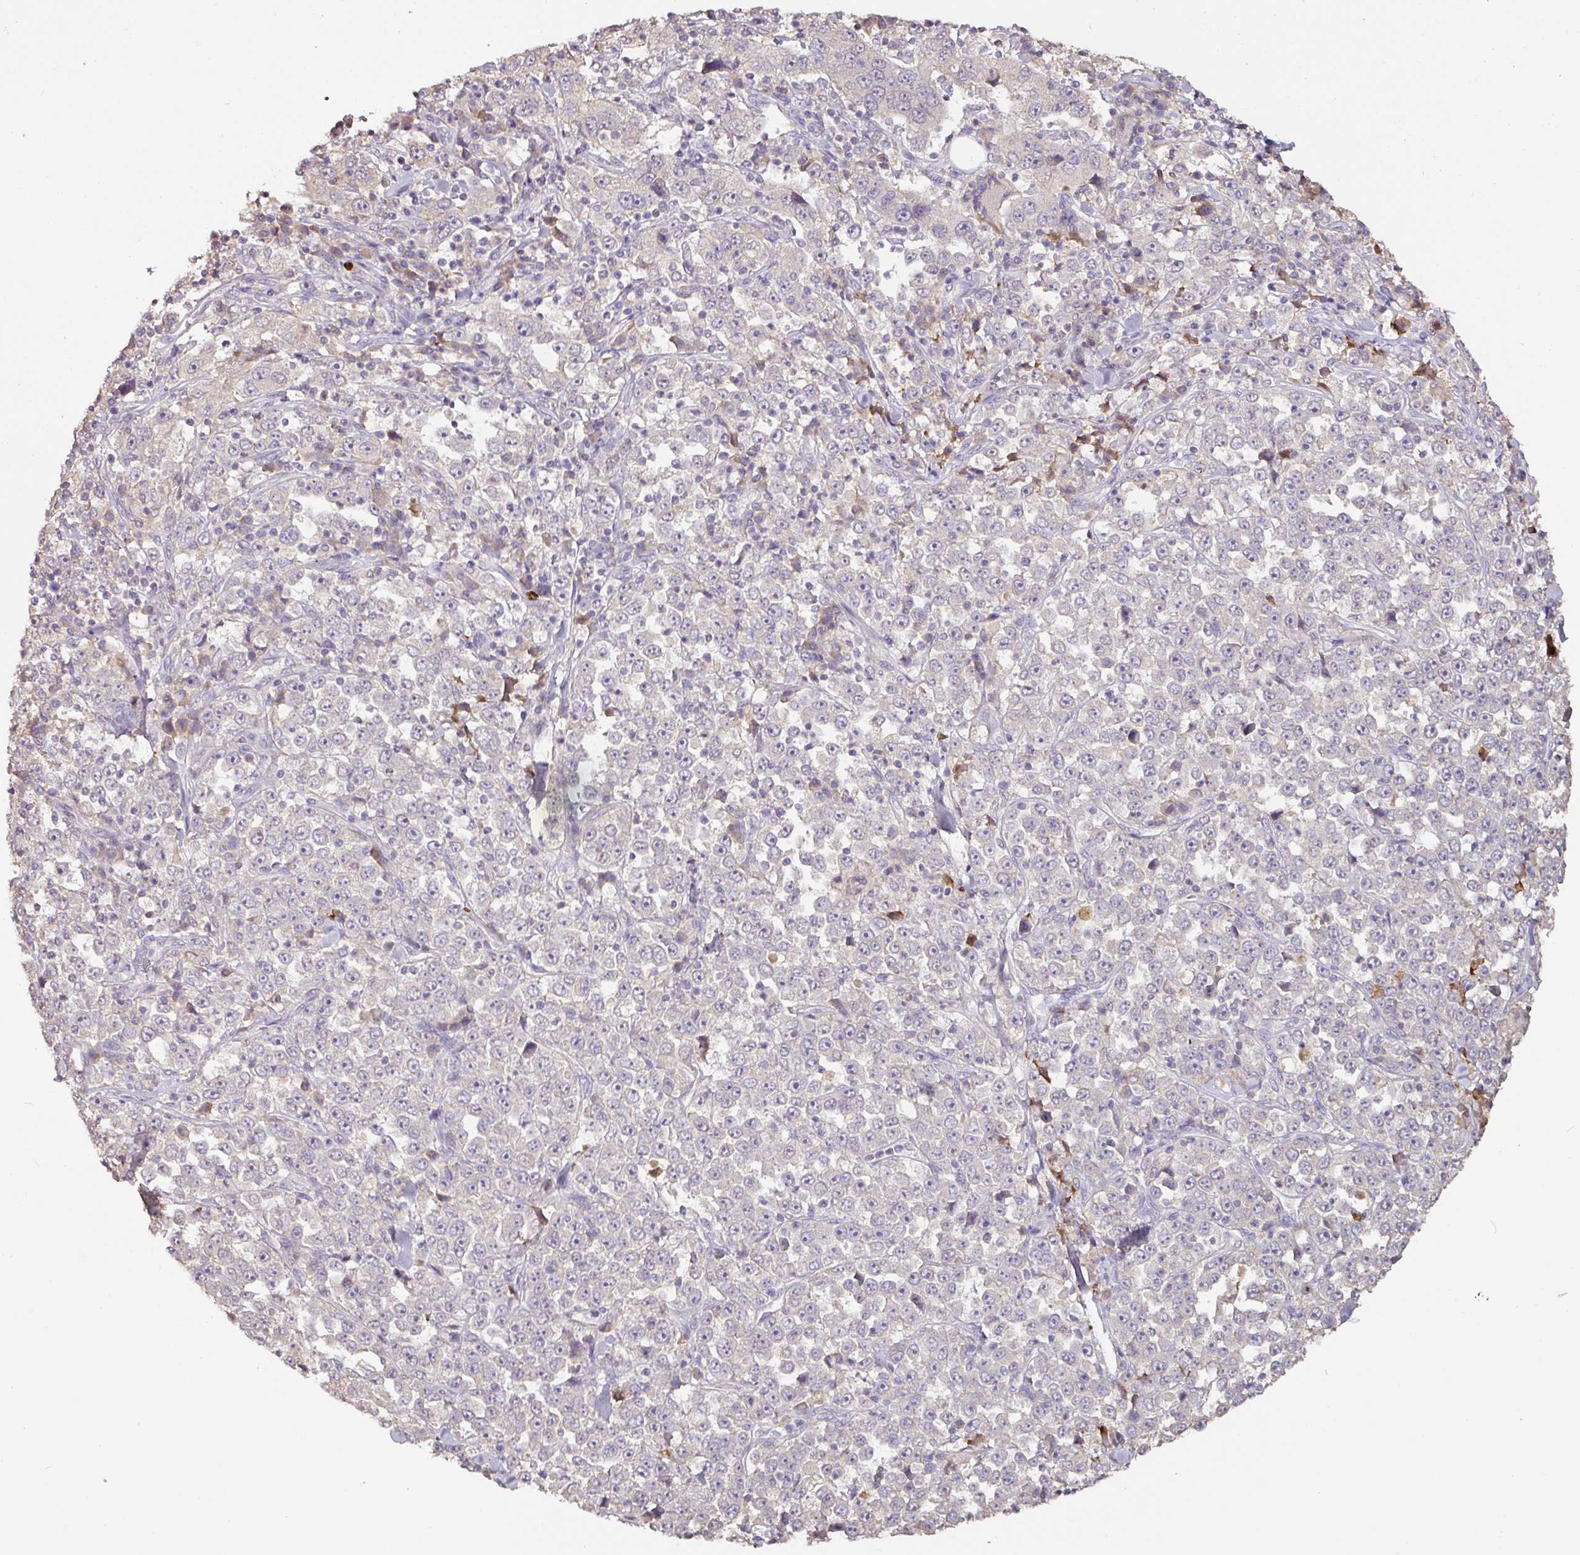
{"staining": {"intensity": "negative", "quantity": "none", "location": "none"}, "tissue": "stomach cancer", "cell_type": "Tumor cells", "image_type": "cancer", "snomed": [{"axis": "morphology", "description": "Normal tissue, NOS"}, {"axis": "morphology", "description": "Adenocarcinoma, NOS"}, {"axis": "topography", "description": "Stomach, upper"}, {"axis": "topography", "description": "Stomach"}], "caption": "High power microscopy photomicrograph of an immunohistochemistry (IHC) image of adenocarcinoma (stomach), revealing no significant expression in tumor cells. (Stains: DAB (3,3'-diaminobenzidine) immunohistochemistry with hematoxylin counter stain, Microscopy: brightfield microscopy at high magnification).", "gene": "RPL38", "patient": {"sex": "male", "age": 59}}